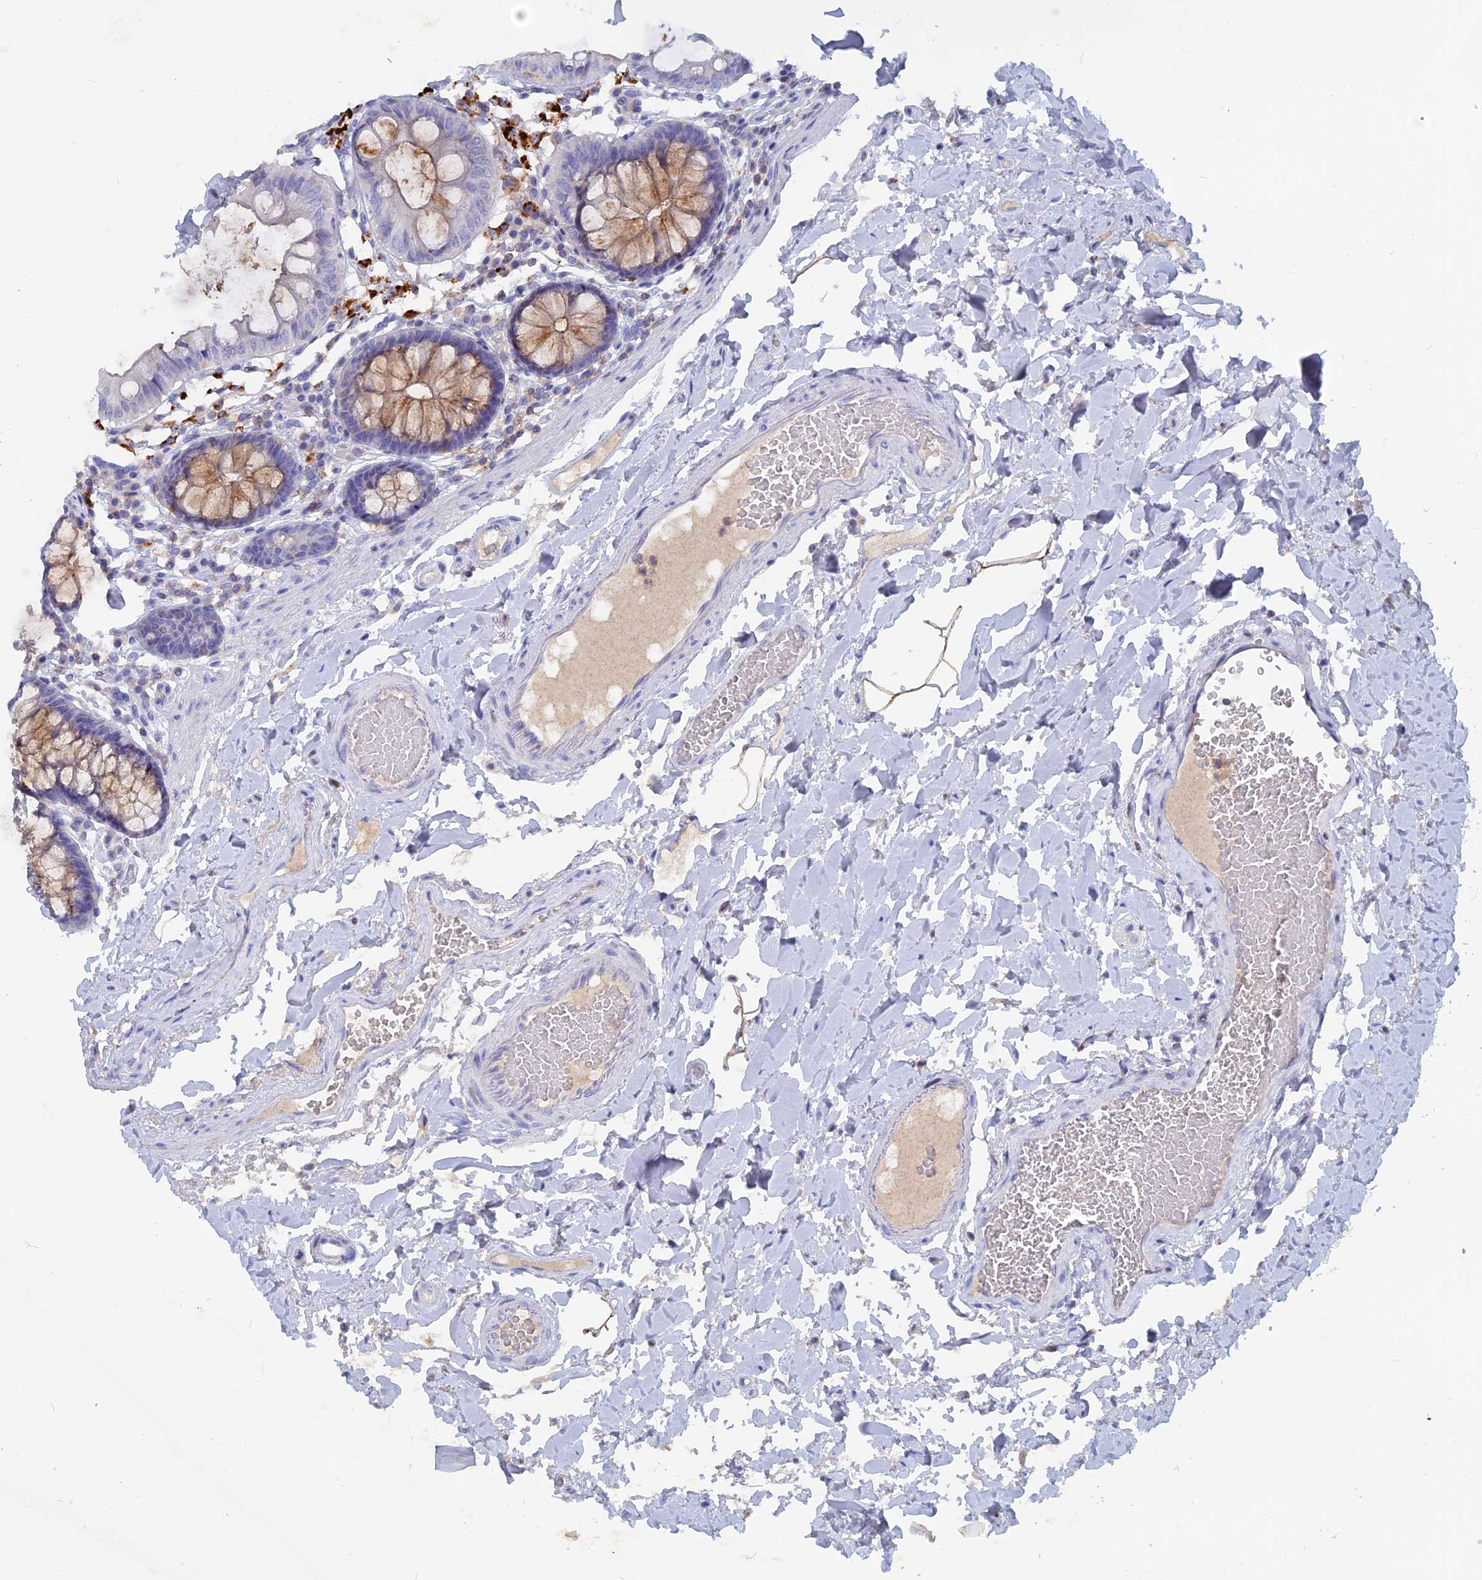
{"staining": {"intensity": "negative", "quantity": "none", "location": "none"}, "tissue": "colon", "cell_type": "Endothelial cells", "image_type": "normal", "snomed": [{"axis": "morphology", "description": "Normal tissue, NOS"}, {"axis": "topography", "description": "Colon"}], "caption": "The immunohistochemistry photomicrograph has no significant expression in endothelial cells of colon. (Brightfield microscopy of DAB (3,3'-diaminobenzidine) IHC at high magnification).", "gene": "ACP7", "patient": {"sex": "male", "age": 84}}